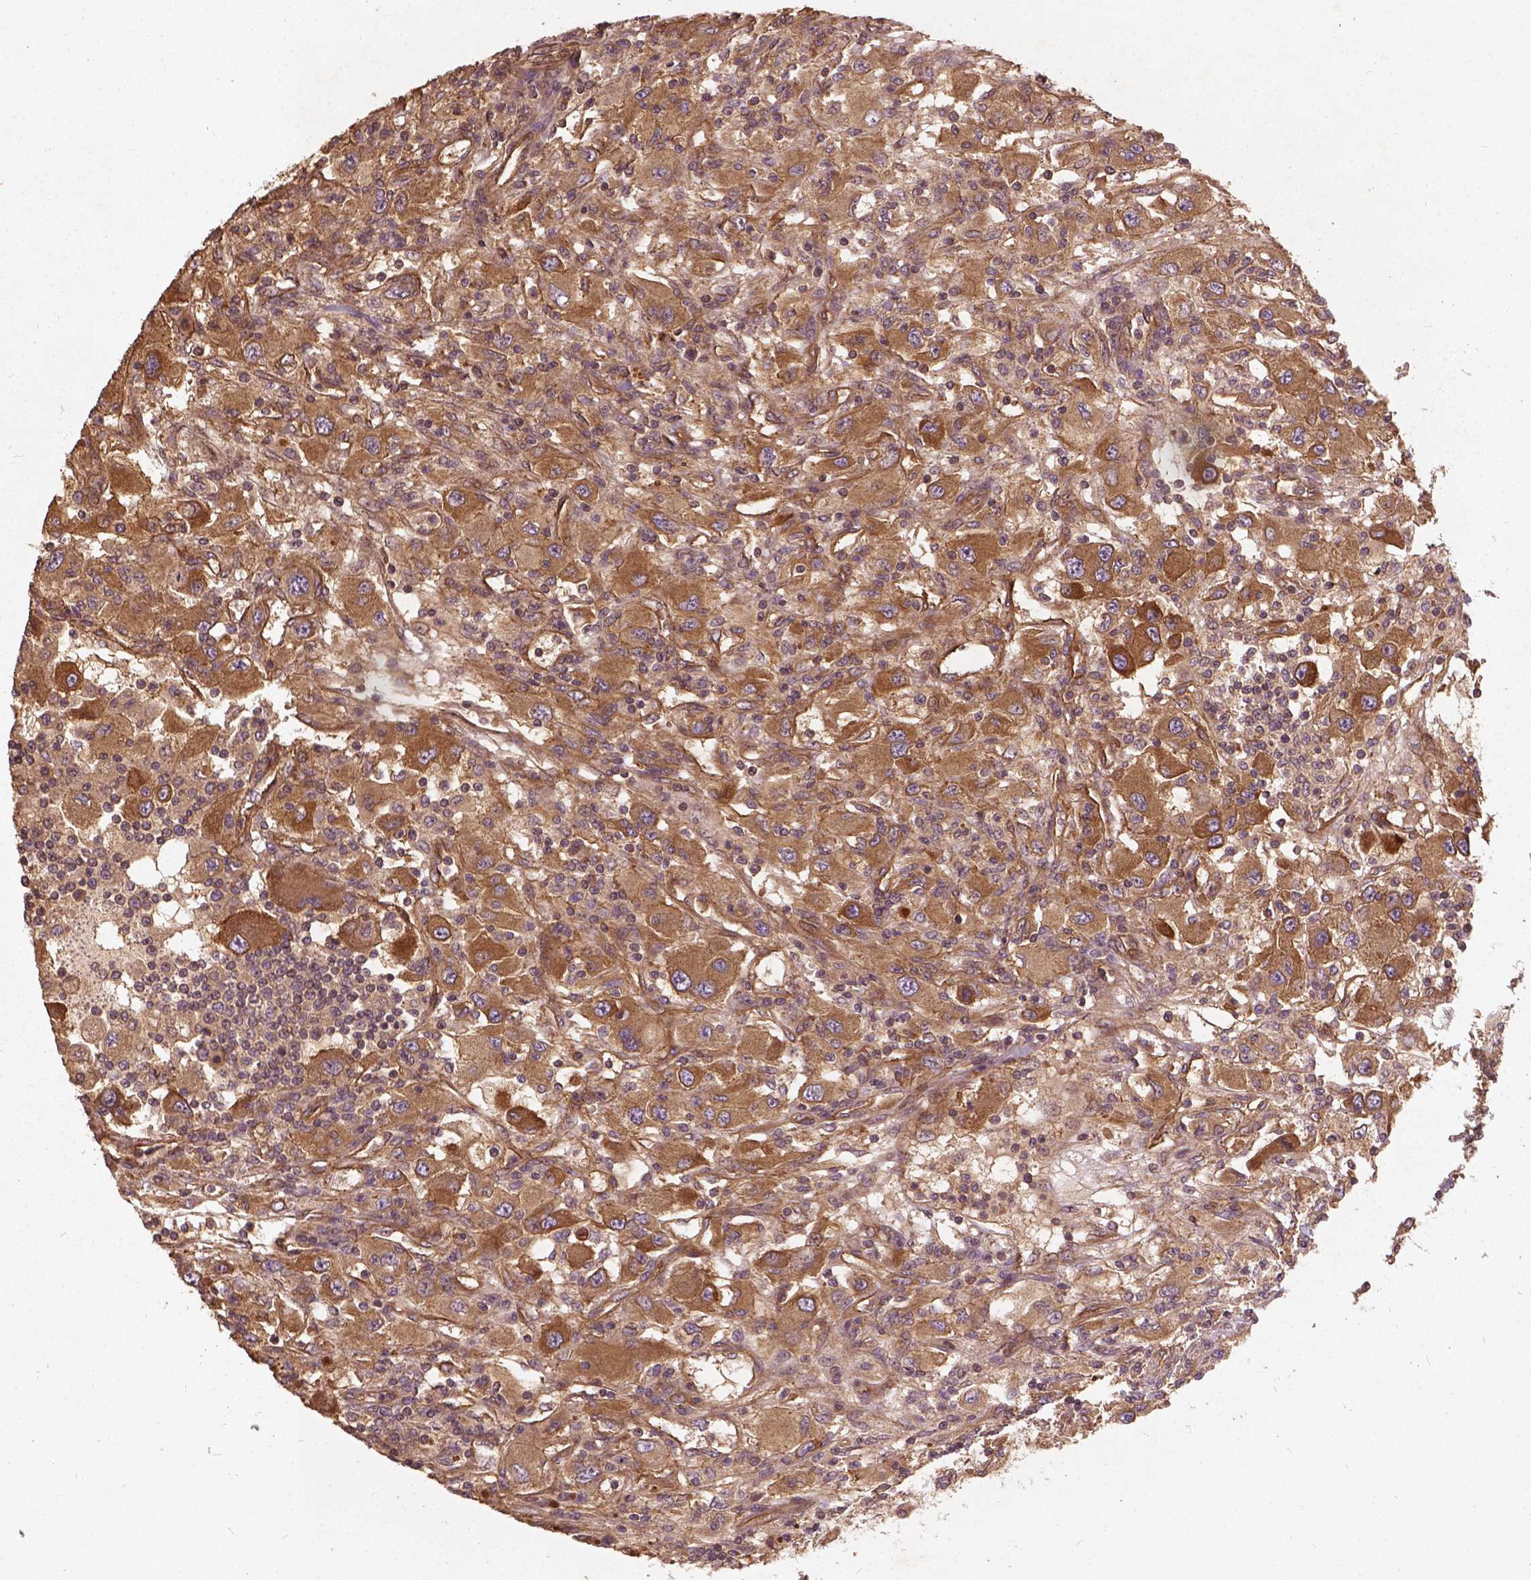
{"staining": {"intensity": "moderate", "quantity": ">75%", "location": "cytoplasmic/membranous"}, "tissue": "renal cancer", "cell_type": "Tumor cells", "image_type": "cancer", "snomed": [{"axis": "morphology", "description": "Adenocarcinoma, NOS"}, {"axis": "topography", "description": "Kidney"}], "caption": "Protein staining of adenocarcinoma (renal) tissue shows moderate cytoplasmic/membranous positivity in approximately >75% of tumor cells.", "gene": "UBXN2A", "patient": {"sex": "female", "age": 67}}